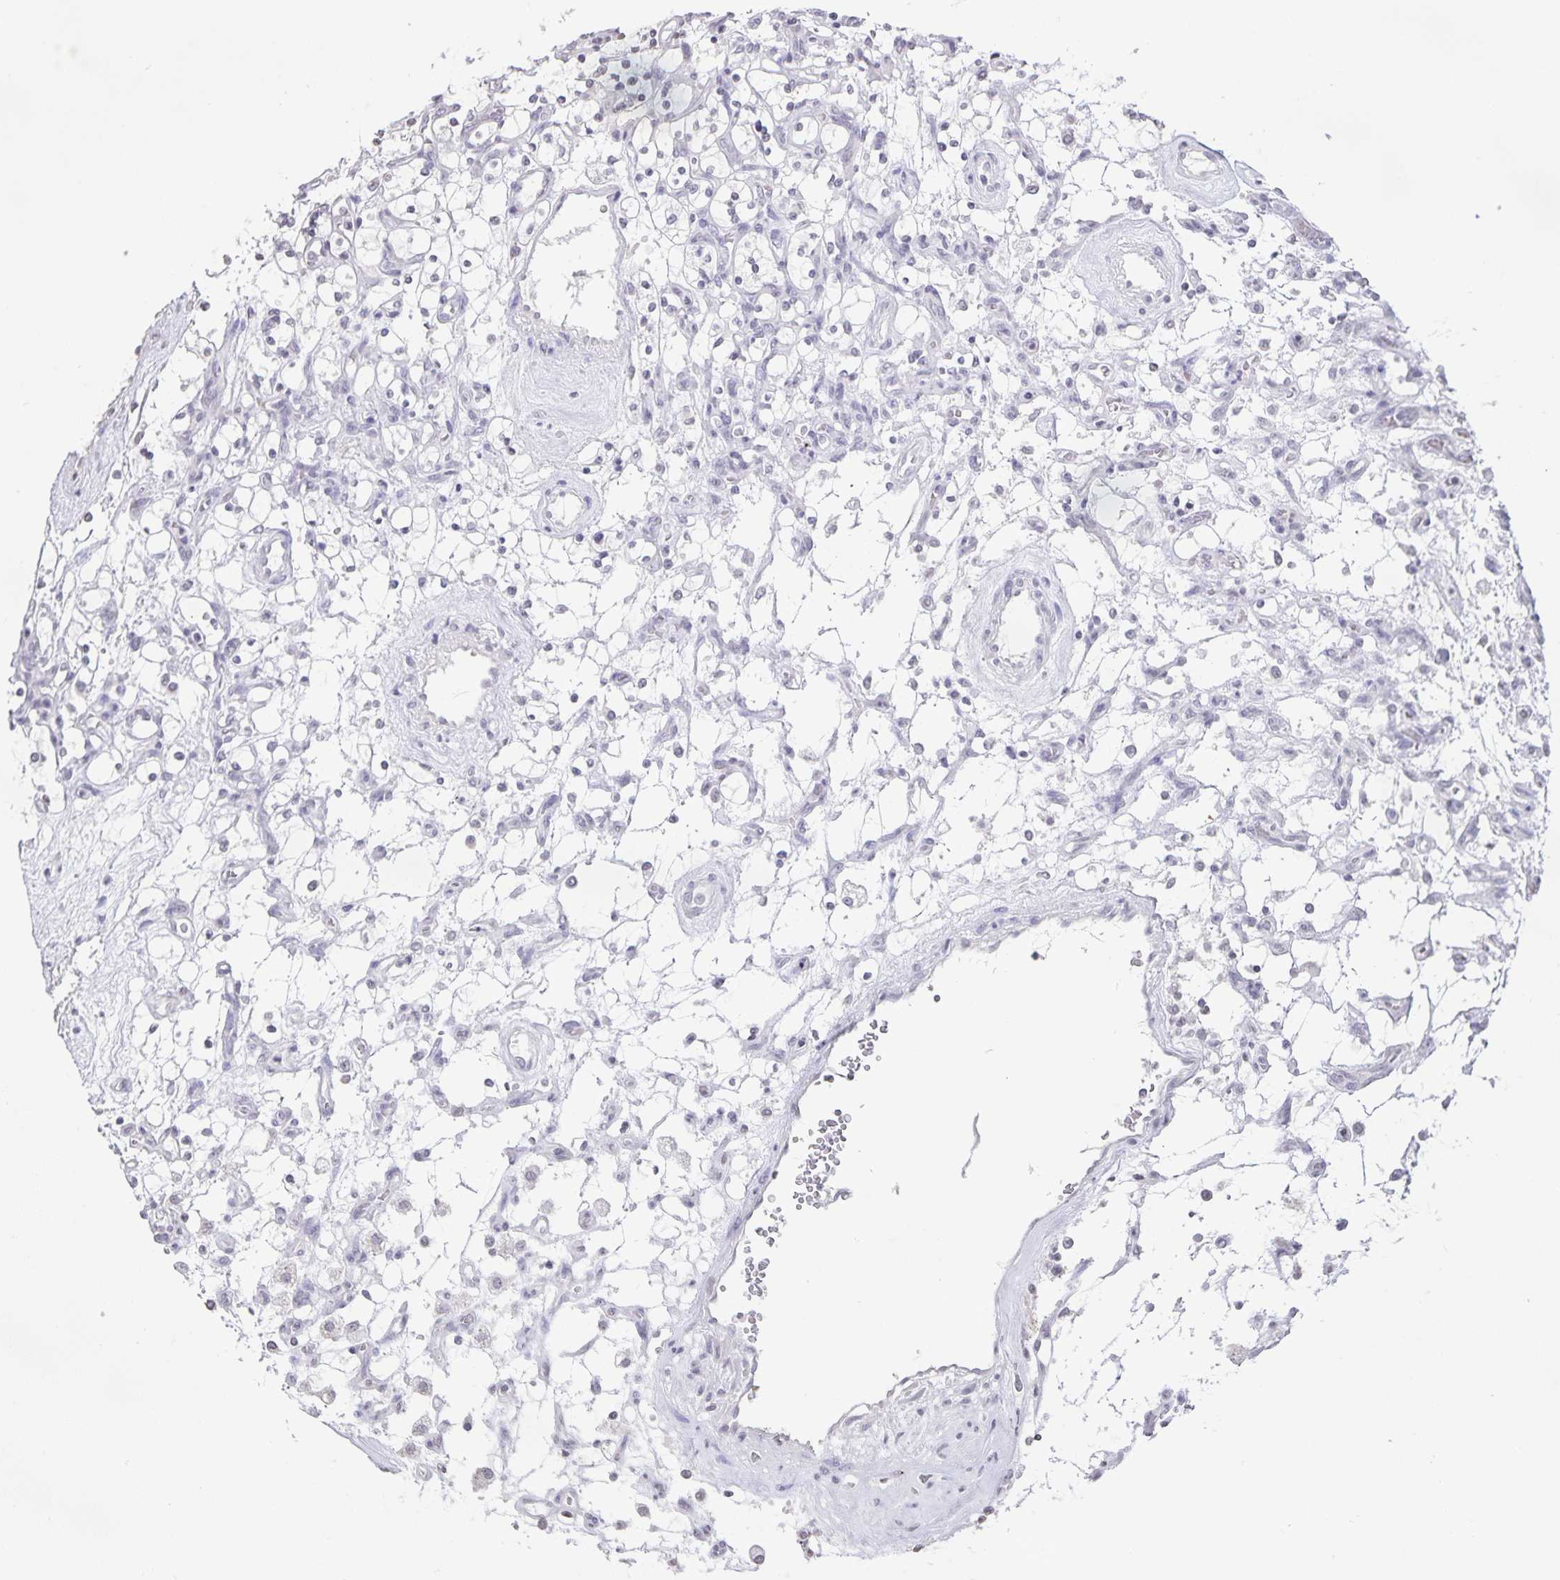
{"staining": {"intensity": "negative", "quantity": "none", "location": "none"}, "tissue": "renal cancer", "cell_type": "Tumor cells", "image_type": "cancer", "snomed": [{"axis": "morphology", "description": "Adenocarcinoma, NOS"}, {"axis": "topography", "description": "Kidney"}], "caption": "The immunohistochemistry photomicrograph has no significant staining in tumor cells of renal adenocarcinoma tissue.", "gene": "AQP4", "patient": {"sex": "female", "age": 69}}